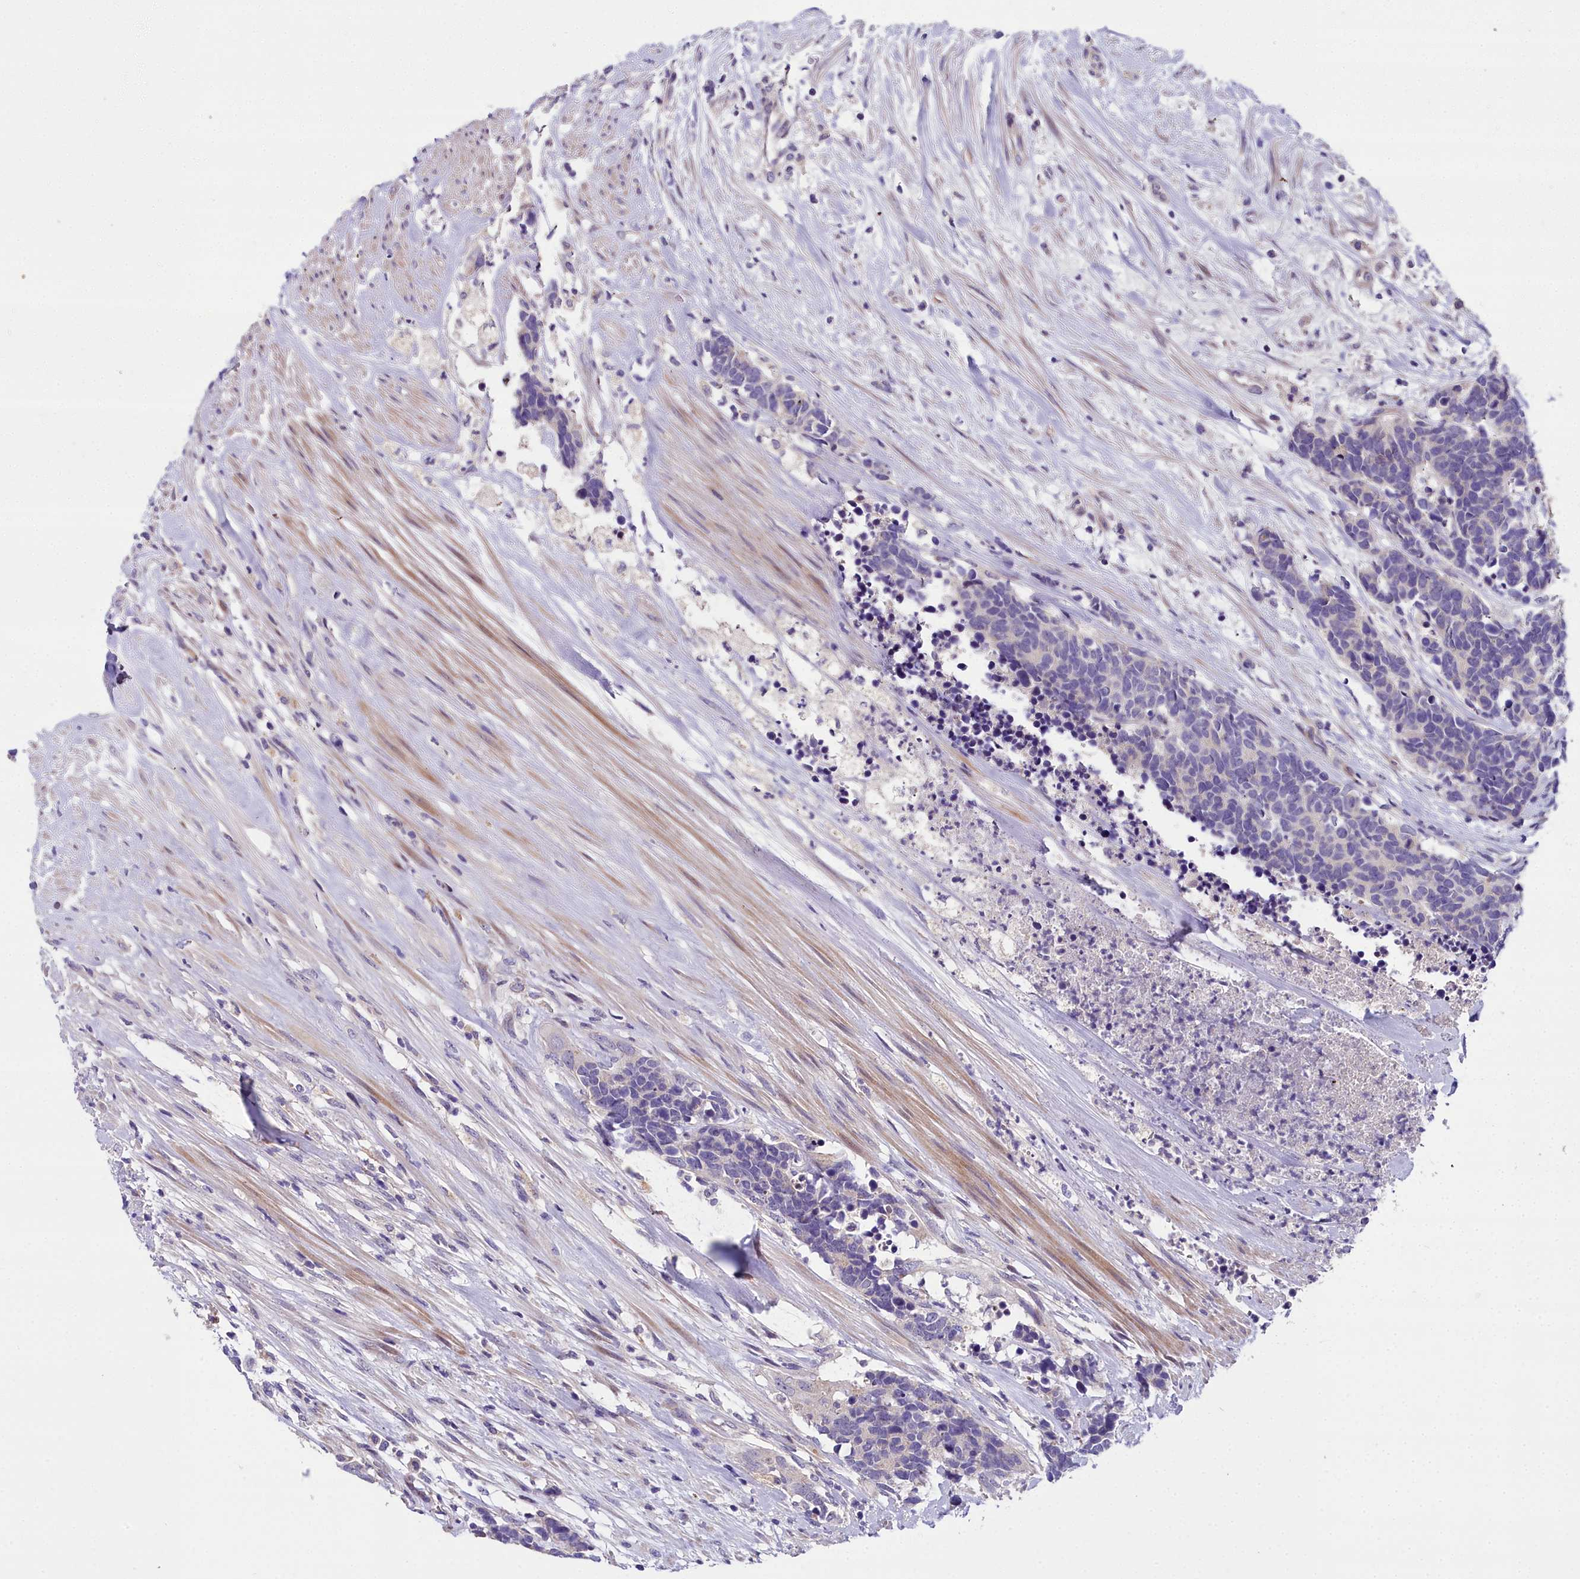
{"staining": {"intensity": "negative", "quantity": "none", "location": "none"}, "tissue": "carcinoid", "cell_type": "Tumor cells", "image_type": "cancer", "snomed": [{"axis": "morphology", "description": "Carcinoma, NOS"}, {"axis": "morphology", "description": "Carcinoid, malignant, NOS"}, {"axis": "topography", "description": "Prostate"}], "caption": "Carcinoma was stained to show a protein in brown. There is no significant expression in tumor cells. Brightfield microscopy of immunohistochemistry stained with DAB (brown) and hematoxylin (blue), captured at high magnification.", "gene": "NT5M", "patient": {"sex": "male", "age": 57}}